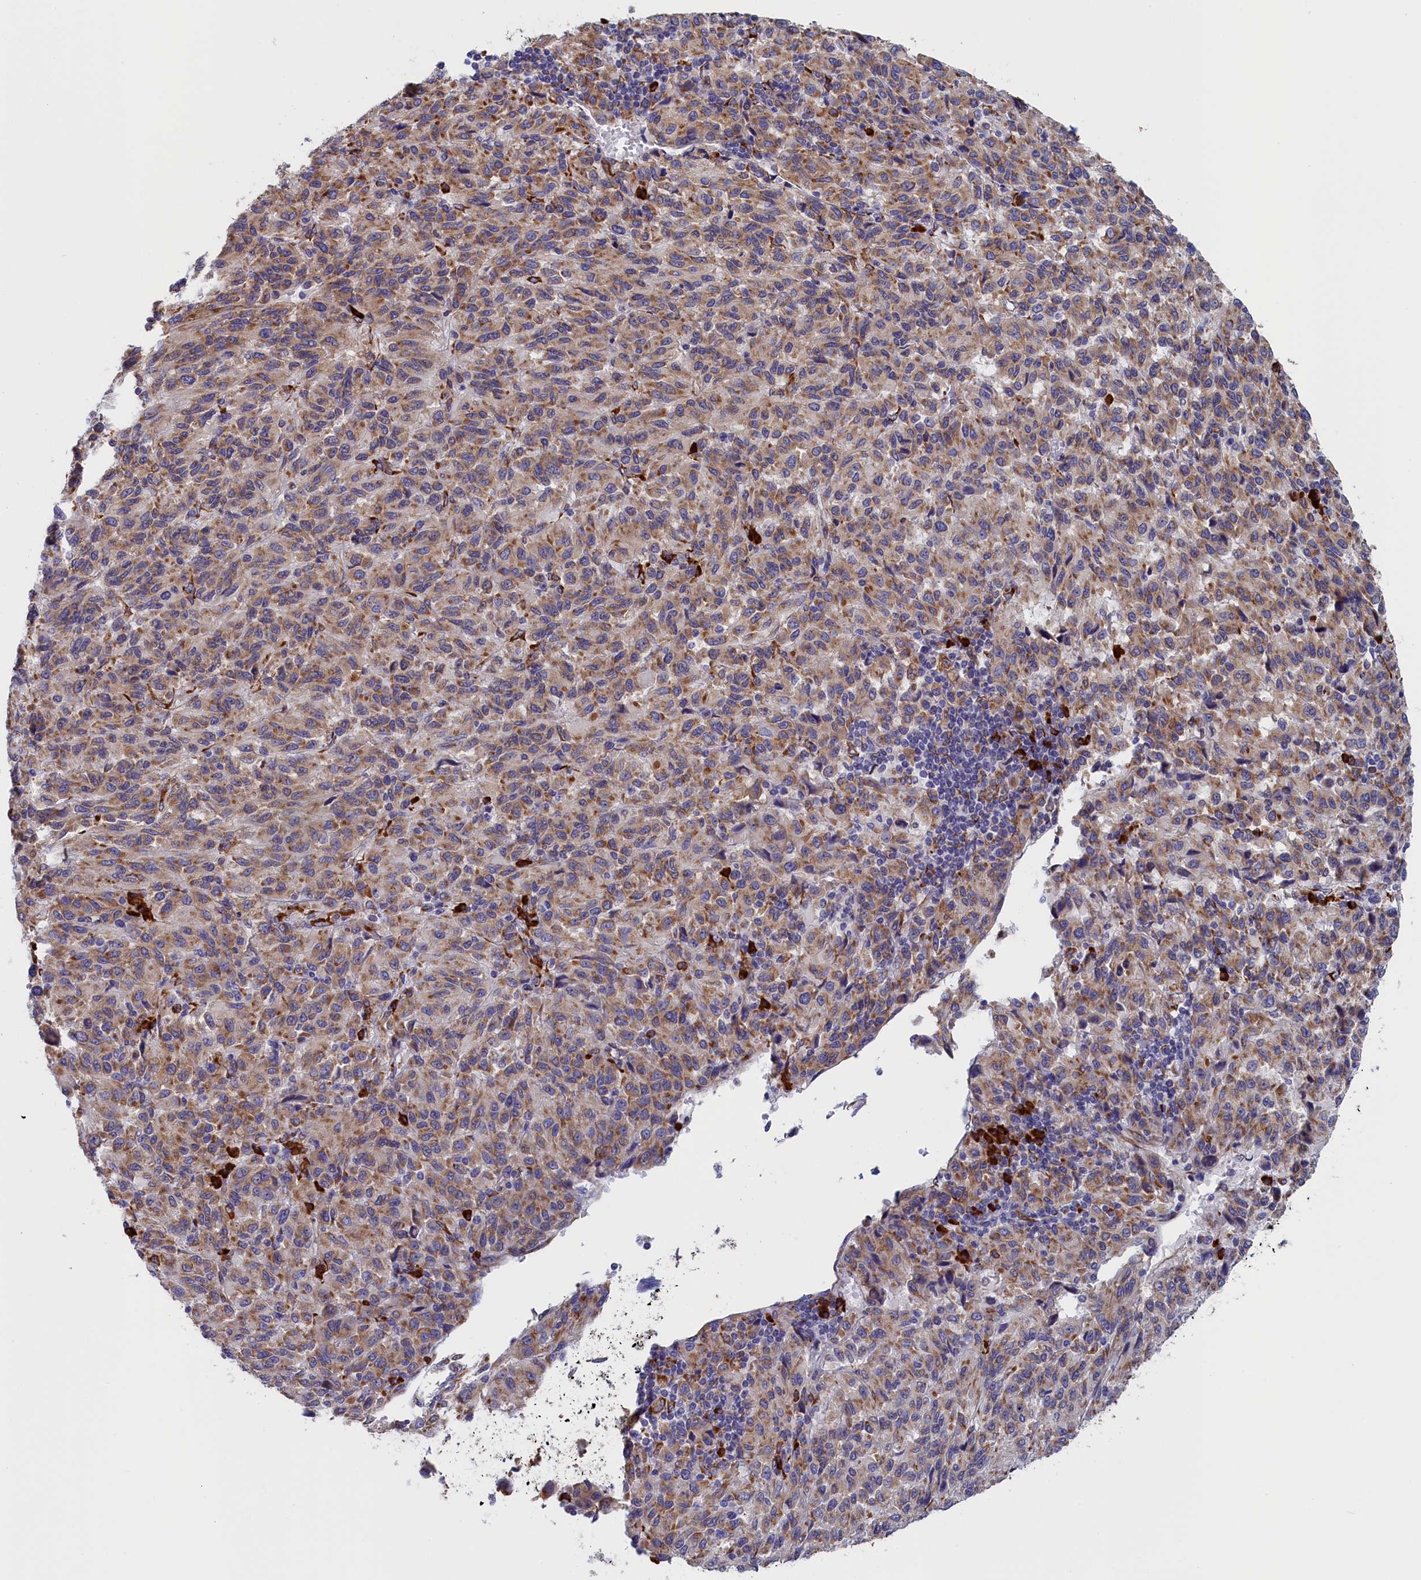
{"staining": {"intensity": "moderate", "quantity": "25%-75%", "location": "cytoplasmic/membranous"}, "tissue": "melanoma", "cell_type": "Tumor cells", "image_type": "cancer", "snomed": [{"axis": "morphology", "description": "Malignant melanoma, Metastatic site"}, {"axis": "topography", "description": "Lung"}], "caption": "Protein staining reveals moderate cytoplasmic/membranous expression in approximately 25%-75% of tumor cells in melanoma.", "gene": "CCDC68", "patient": {"sex": "male", "age": 64}}